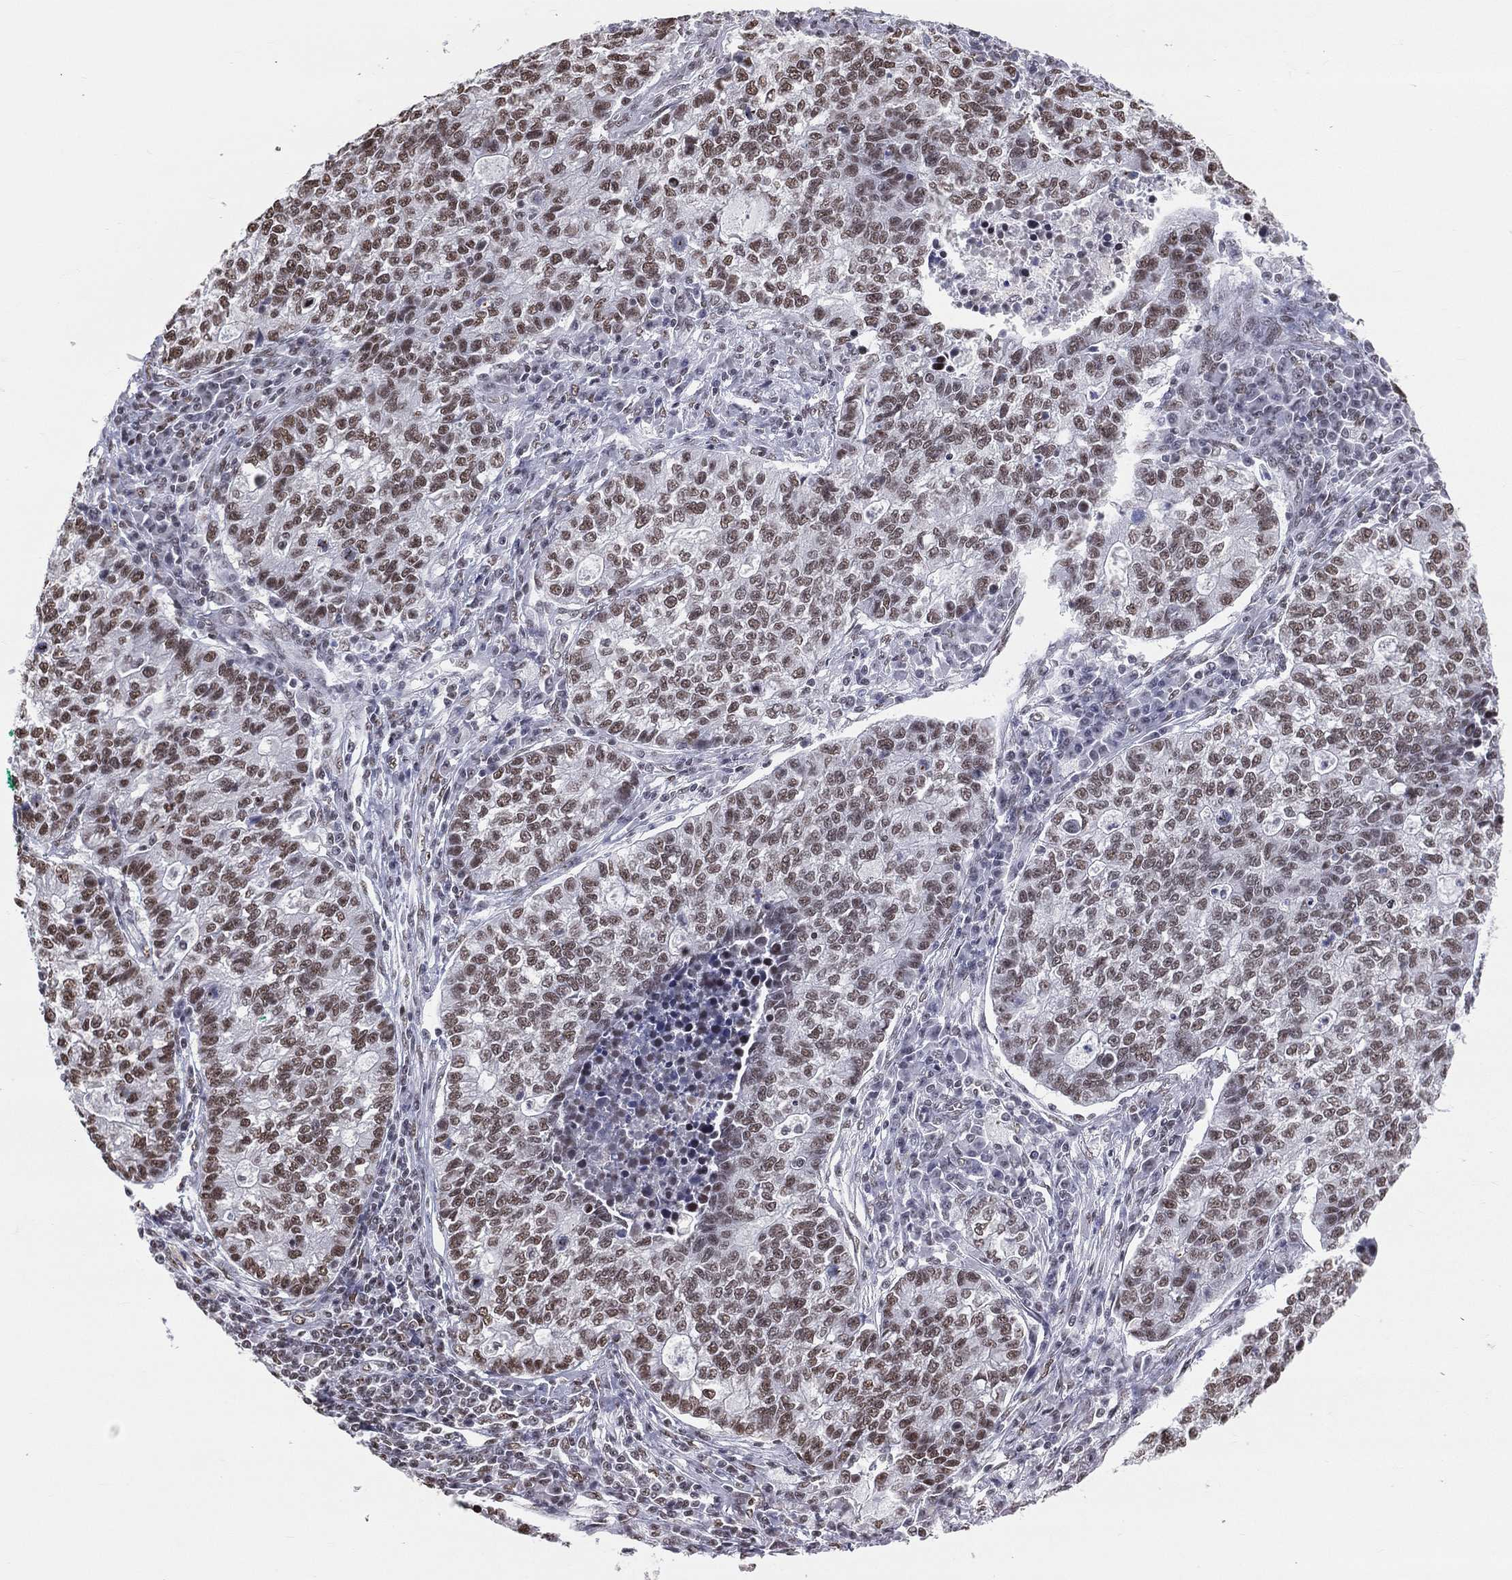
{"staining": {"intensity": "strong", "quantity": ">75%", "location": "nuclear"}, "tissue": "lung cancer", "cell_type": "Tumor cells", "image_type": "cancer", "snomed": [{"axis": "morphology", "description": "Adenocarcinoma, NOS"}, {"axis": "topography", "description": "Lung"}], "caption": "Immunohistochemical staining of lung adenocarcinoma shows strong nuclear protein positivity in about >75% of tumor cells.", "gene": "ZNF7", "patient": {"sex": "male", "age": 57}}